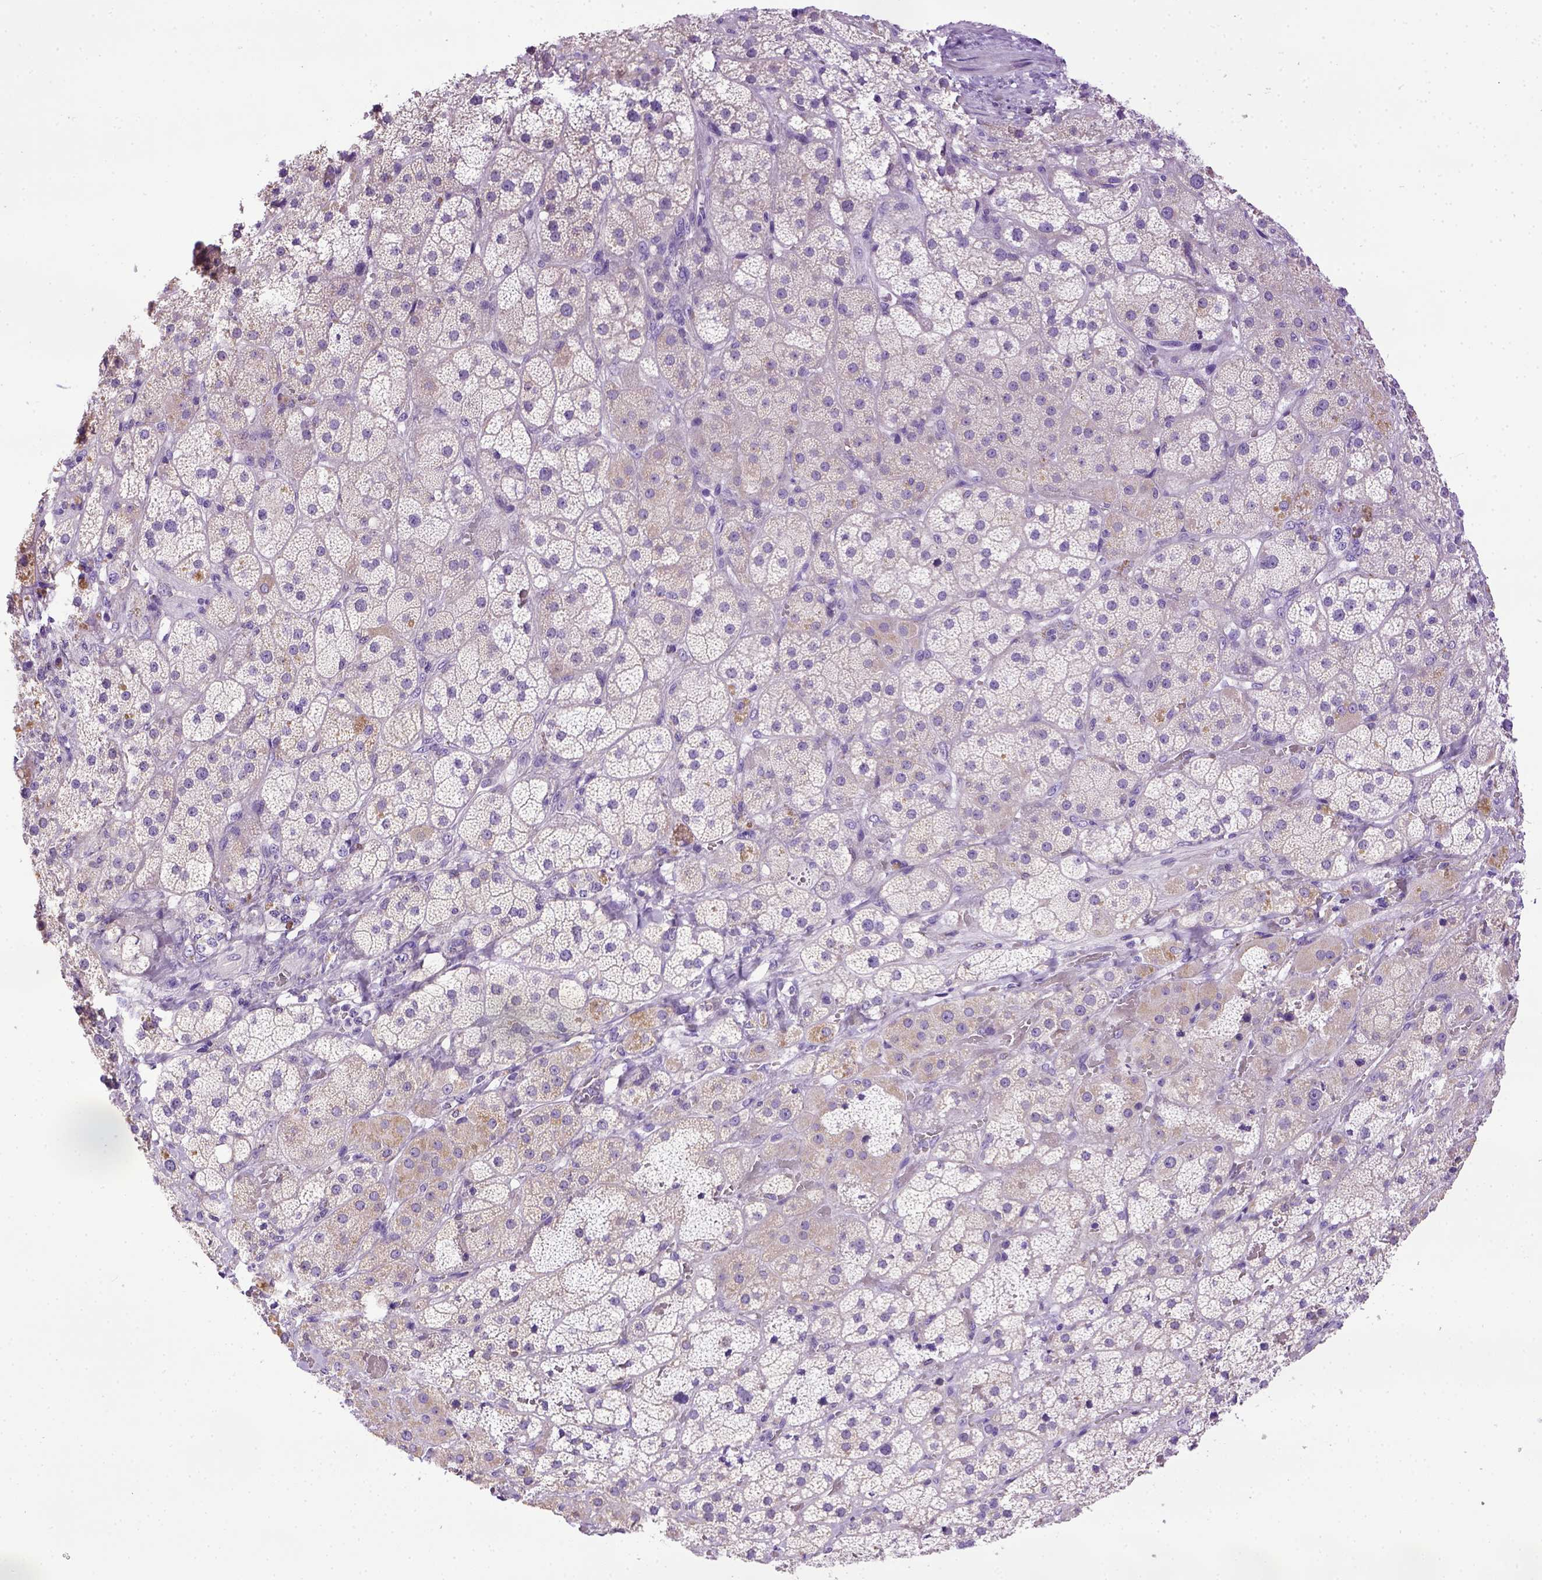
{"staining": {"intensity": "weak", "quantity": "<25%", "location": "cytoplasmic/membranous"}, "tissue": "adrenal gland", "cell_type": "Glandular cells", "image_type": "normal", "snomed": [{"axis": "morphology", "description": "Normal tissue, NOS"}, {"axis": "topography", "description": "Adrenal gland"}], "caption": "Benign adrenal gland was stained to show a protein in brown. There is no significant staining in glandular cells. (IHC, brightfield microscopy, high magnification).", "gene": "SPEF1", "patient": {"sex": "male", "age": 57}}